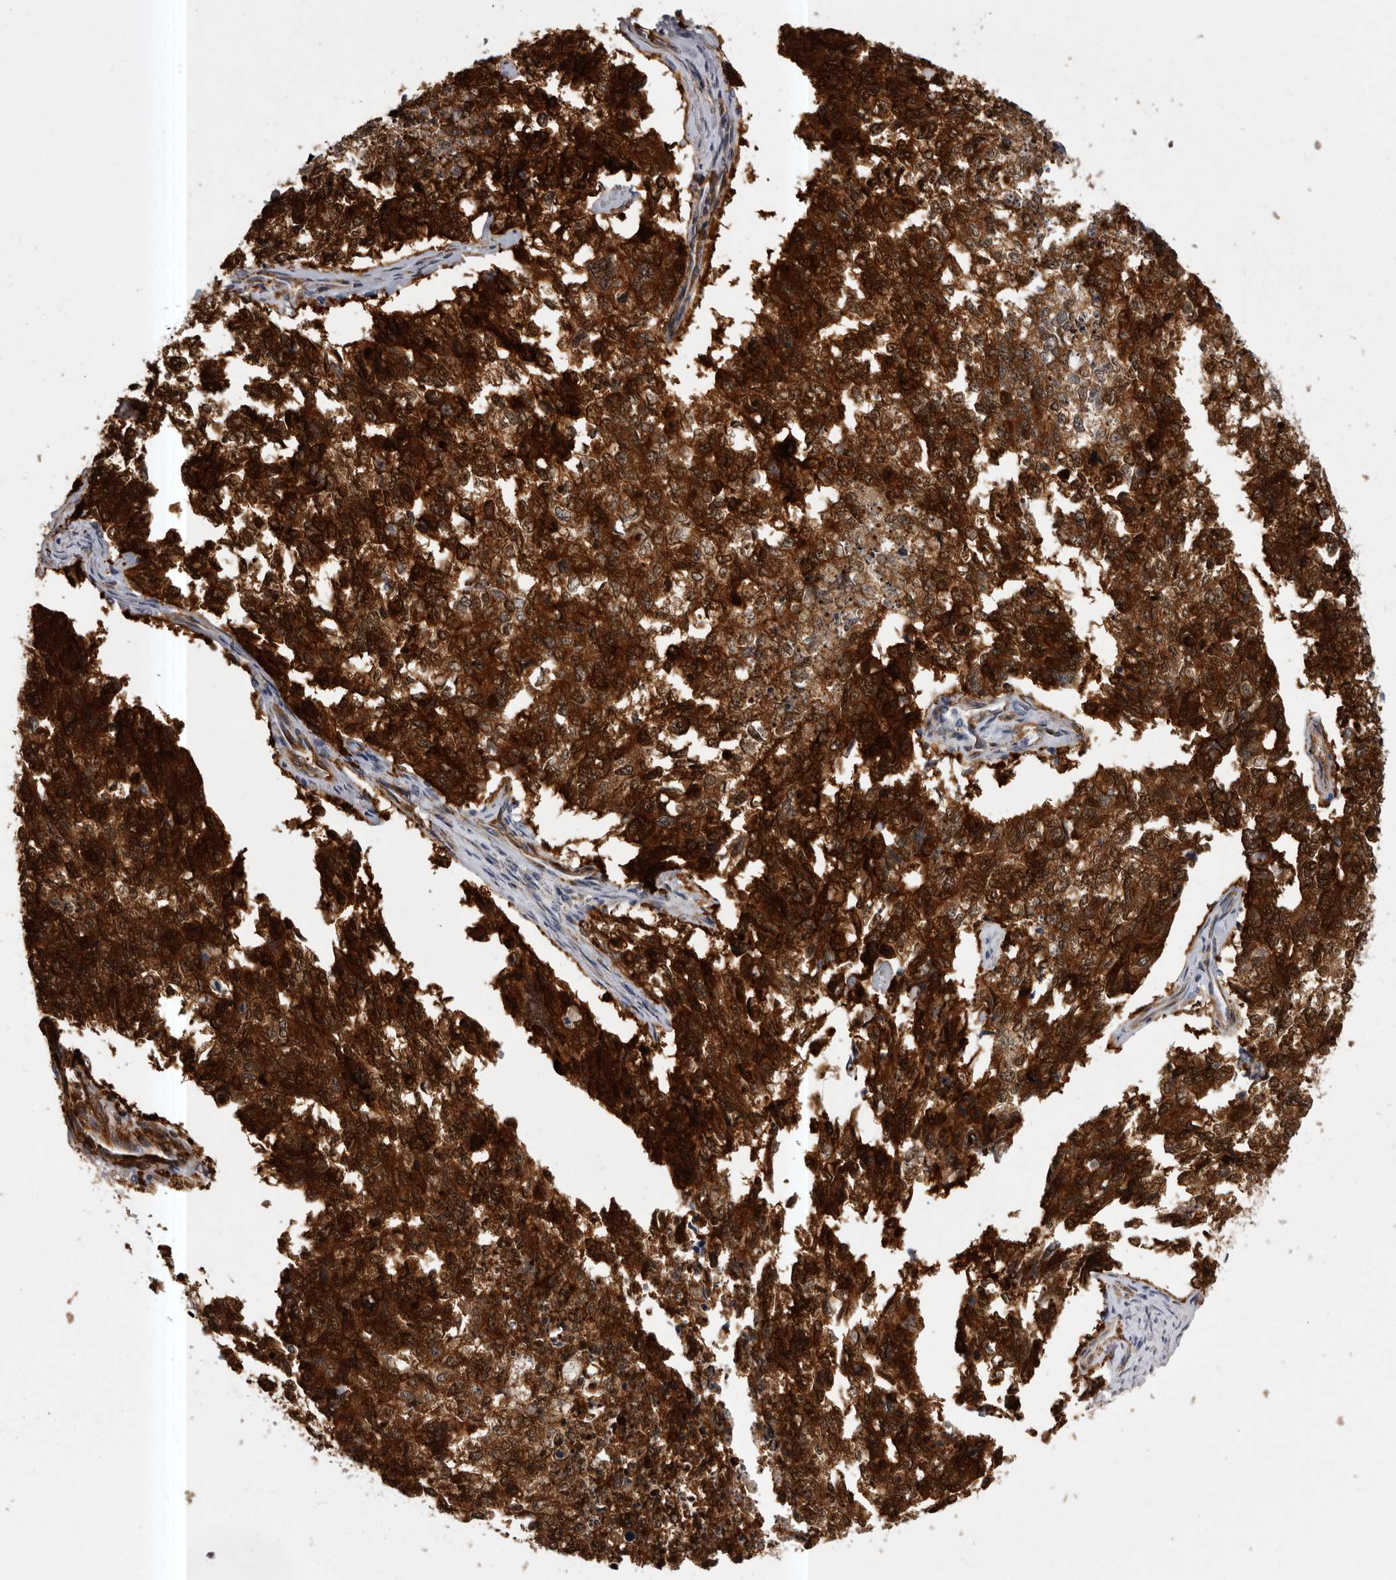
{"staining": {"intensity": "strong", "quantity": ">75%", "location": "cytoplasmic/membranous"}, "tissue": "cervical cancer", "cell_type": "Tumor cells", "image_type": "cancer", "snomed": [{"axis": "morphology", "description": "Squamous cell carcinoma, NOS"}, {"axis": "topography", "description": "Cervix"}], "caption": "This is an image of immunohistochemistry (IHC) staining of cervical cancer, which shows strong staining in the cytoplasmic/membranous of tumor cells.", "gene": "ENAH", "patient": {"sex": "female", "age": 63}}